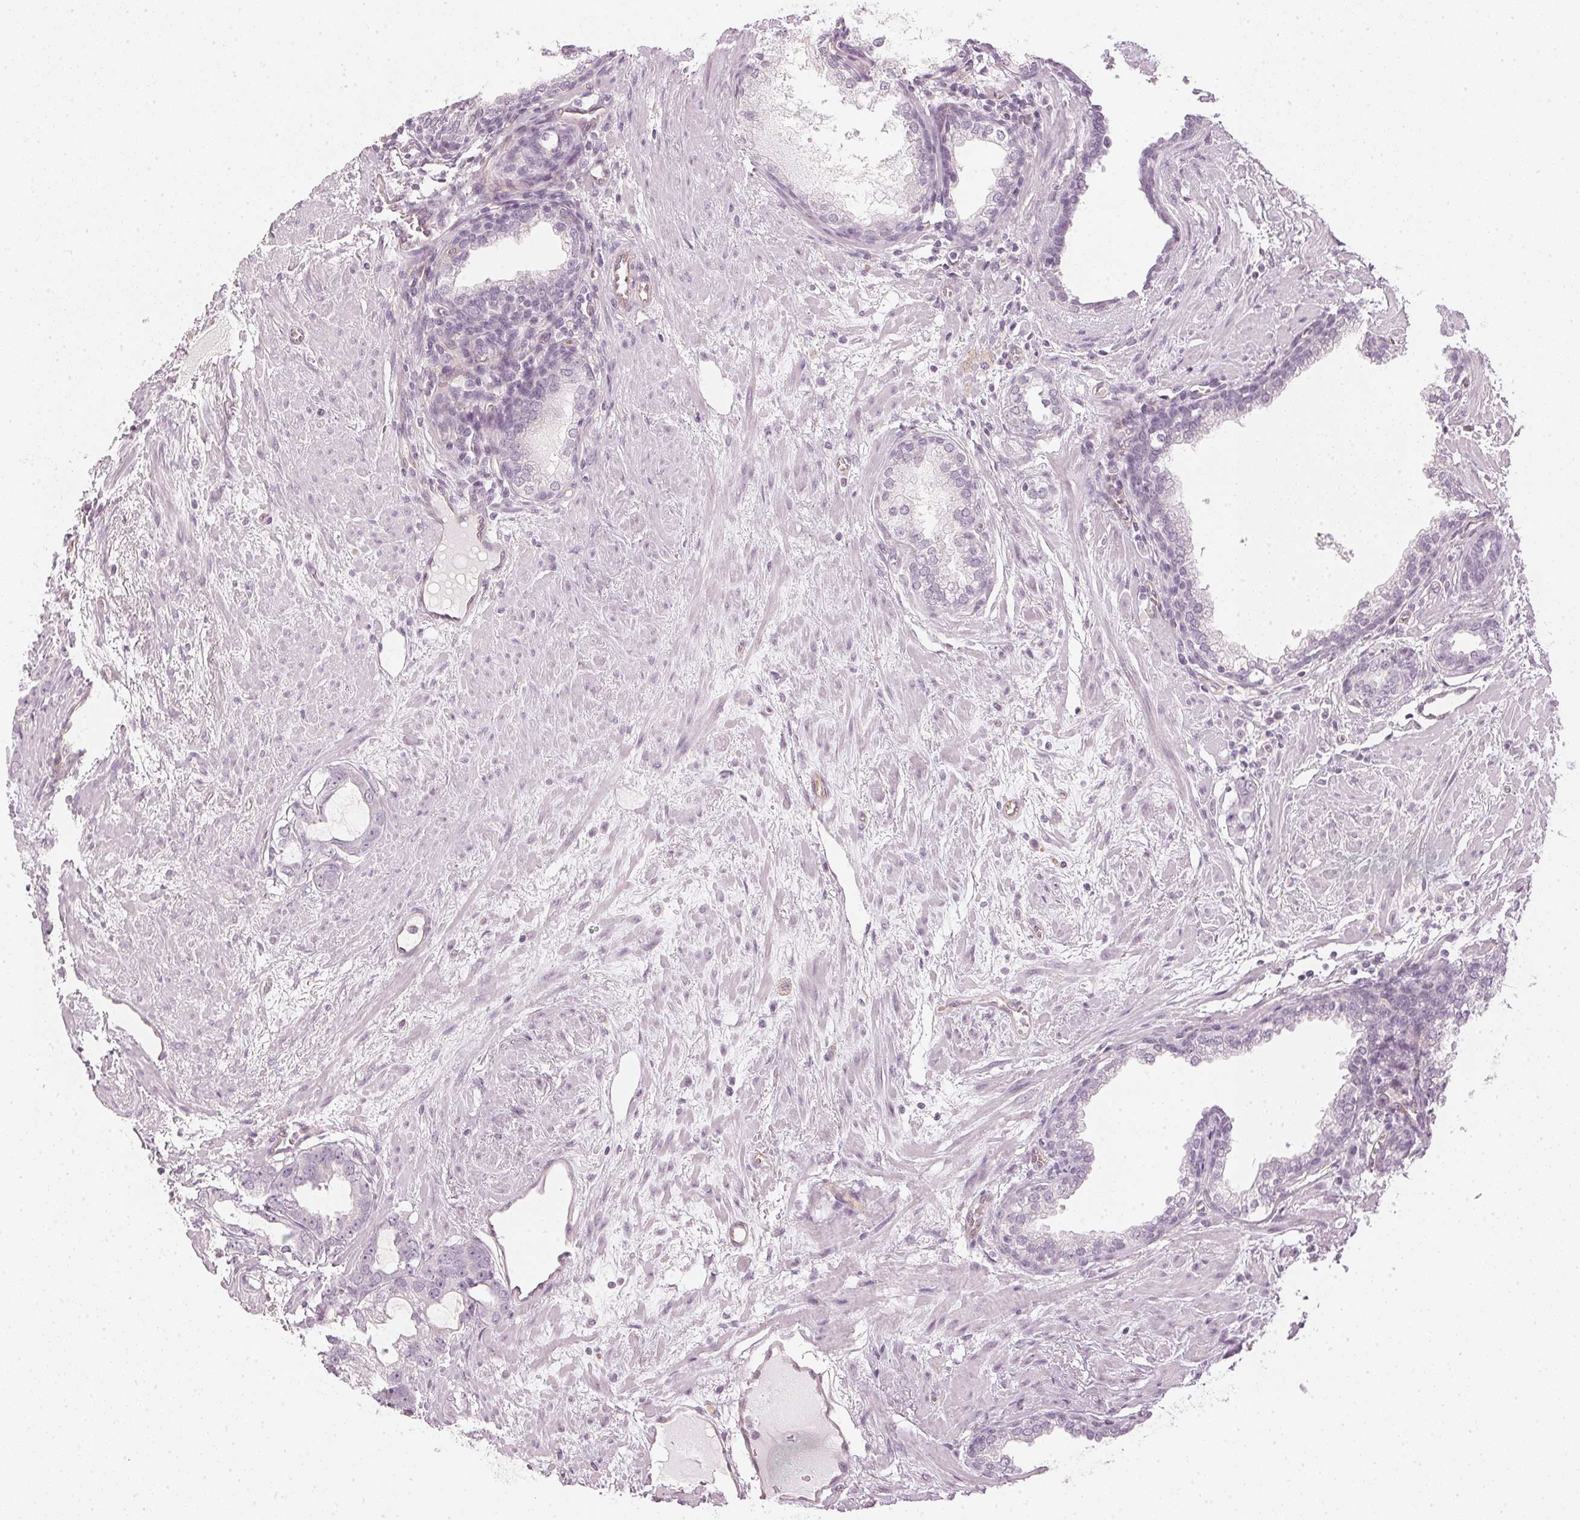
{"staining": {"intensity": "negative", "quantity": "none", "location": "none"}, "tissue": "prostate cancer", "cell_type": "Tumor cells", "image_type": "cancer", "snomed": [{"axis": "morphology", "description": "Adenocarcinoma, High grade"}, {"axis": "topography", "description": "Prostate"}], "caption": "The photomicrograph reveals no significant staining in tumor cells of prostate cancer (adenocarcinoma (high-grade)). (DAB immunohistochemistry visualized using brightfield microscopy, high magnification).", "gene": "APLP1", "patient": {"sex": "male", "age": 75}}